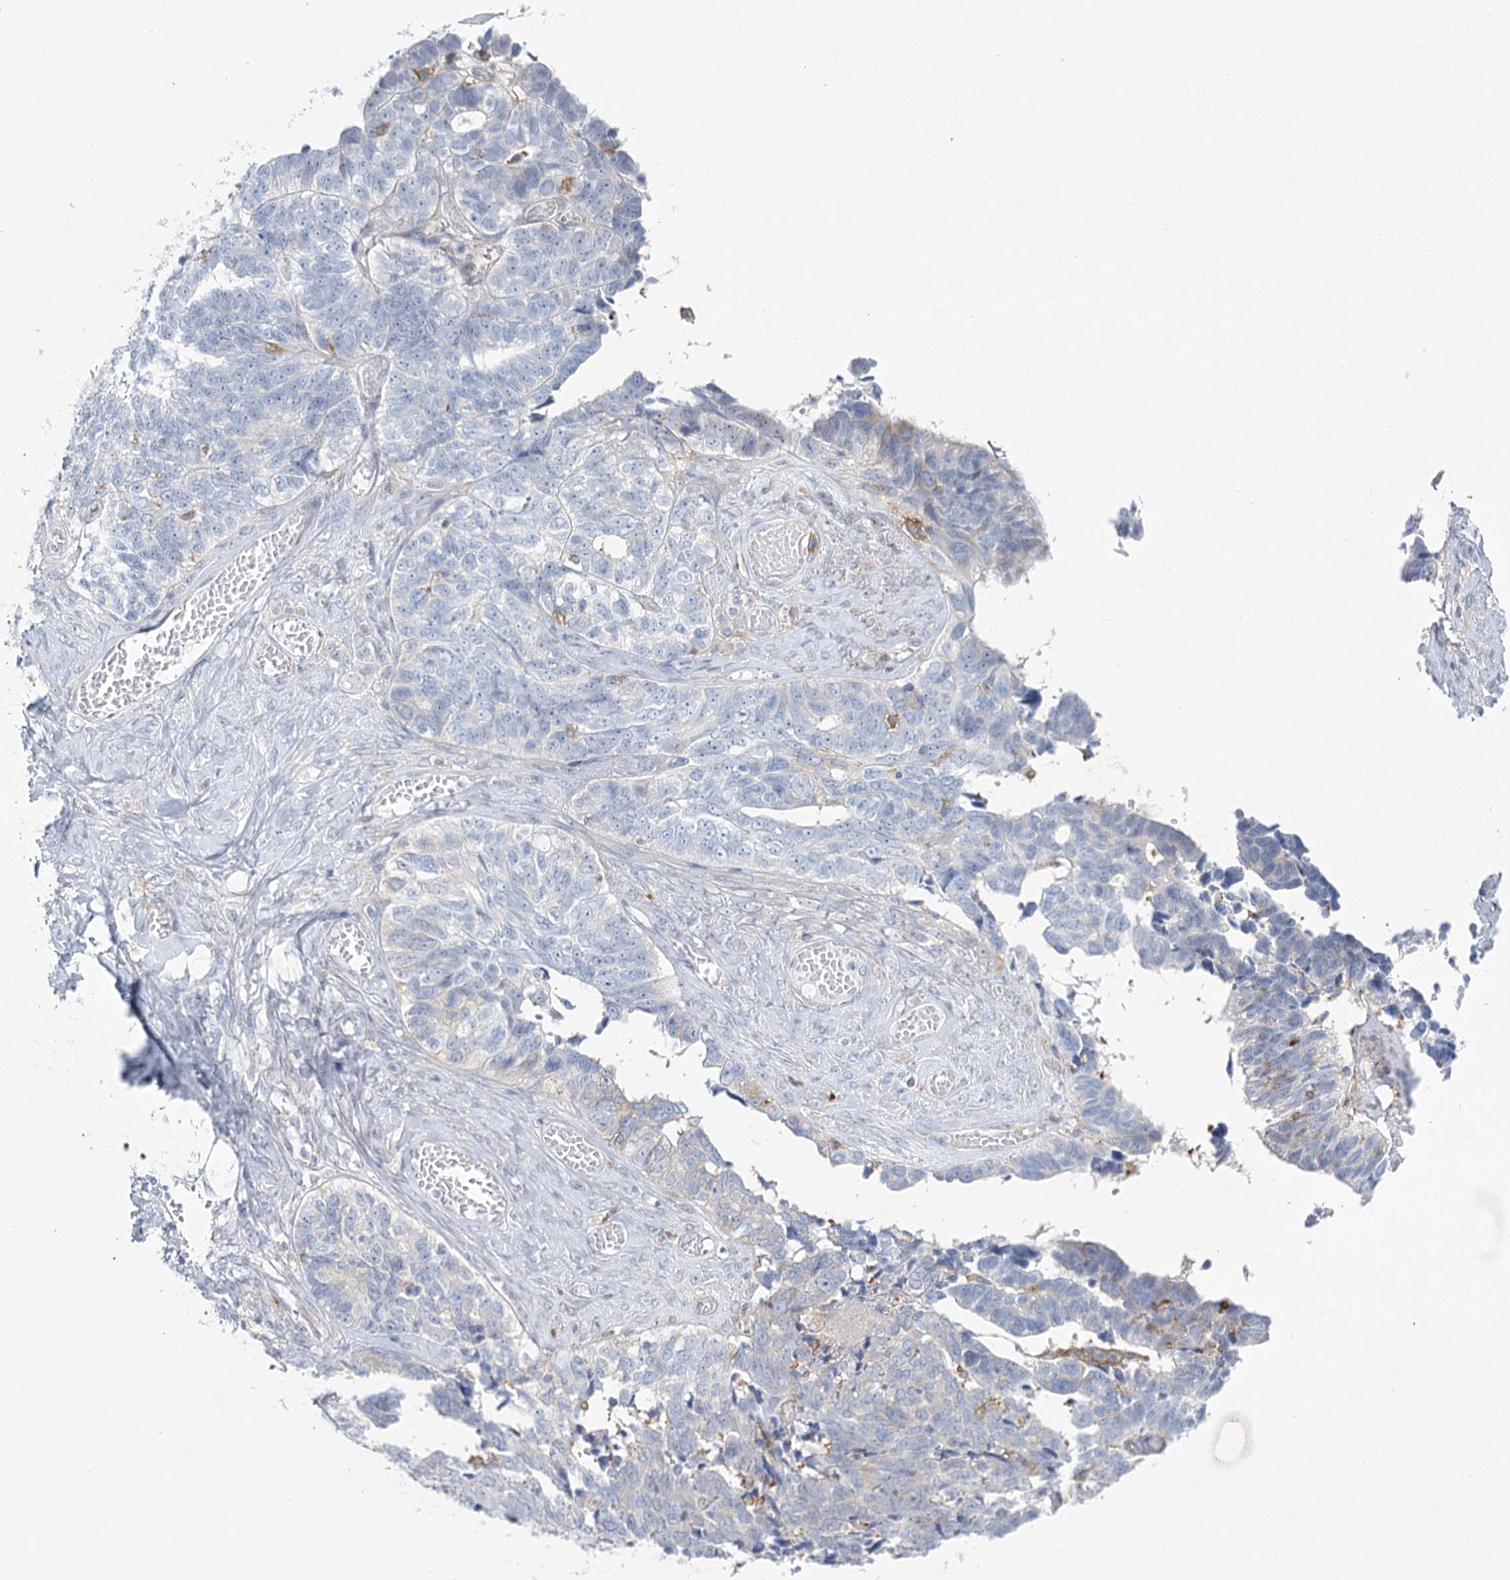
{"staining": {"intensity": "negative", "quantity": "none", "location": "none"}, "tissue": "ovarian cancer", "cell_type": "Tumor cells", "image_type": "cancer", "snomed": [{"axis": "morphology", "description": "Cystadenocarcinoma, serous, NOS"}, {"axis": "topography", "description": "Ovary"}], "caption": "DAB (3,3'-diaminobenzidine) immunohistochemical staining of ovarian cancer reveals no significant expression in tumor cells. Brightfield microscopy of immunohistochemistry stained with DAB (brown) and hematoxylin (blue), captured at high magnification.", "gene": "CCDC88A", "patient": {"sex": "female", "age": 79}}